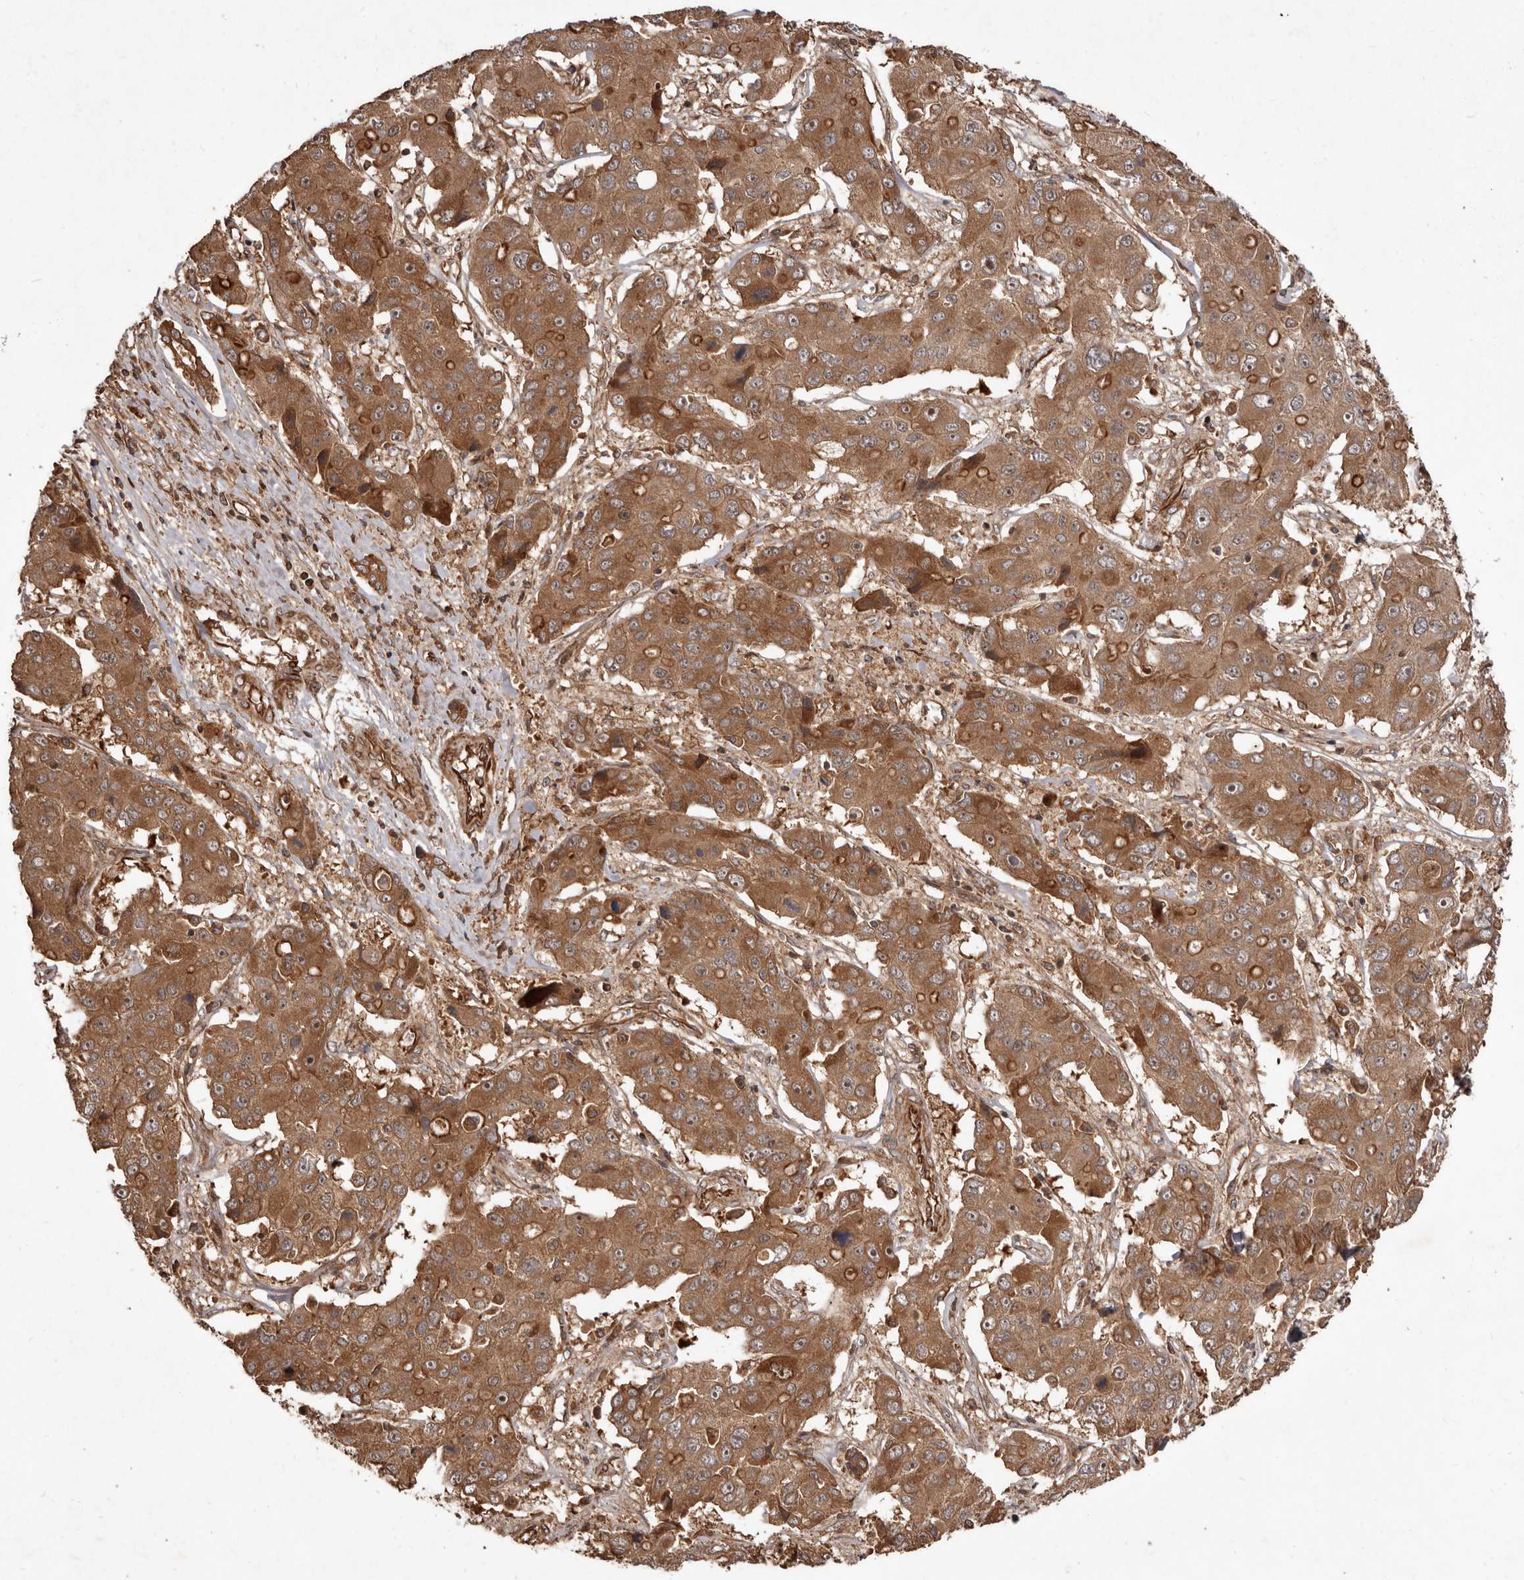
{"staining": {"intensity": "moderate", "quantity": ">75%", "location": "cytoplasmic/membranous"}, "tissue": "liver cancer", "cell_type": "Tumor cells", "image_type": "cancer", "snomed": [{"axis": "morphology", "description": "Cholangiocarcinoma"}, {"axis": "topography", "description": "Liver"}], "caption": "Brown immunohistochemical staining in human liver cholangiocarcinoma exhibits moderate cytoplasmic/membranous expression in approximately >75% of tumor cells. The protein is stained brown, and the nuclei are stained in blue (DAB (3,3'-diaminobenzidine) IHC with brightfield microscopy, high magnification).", "gene": "STK36", "patient": {"sex": "male", "age": 67}}